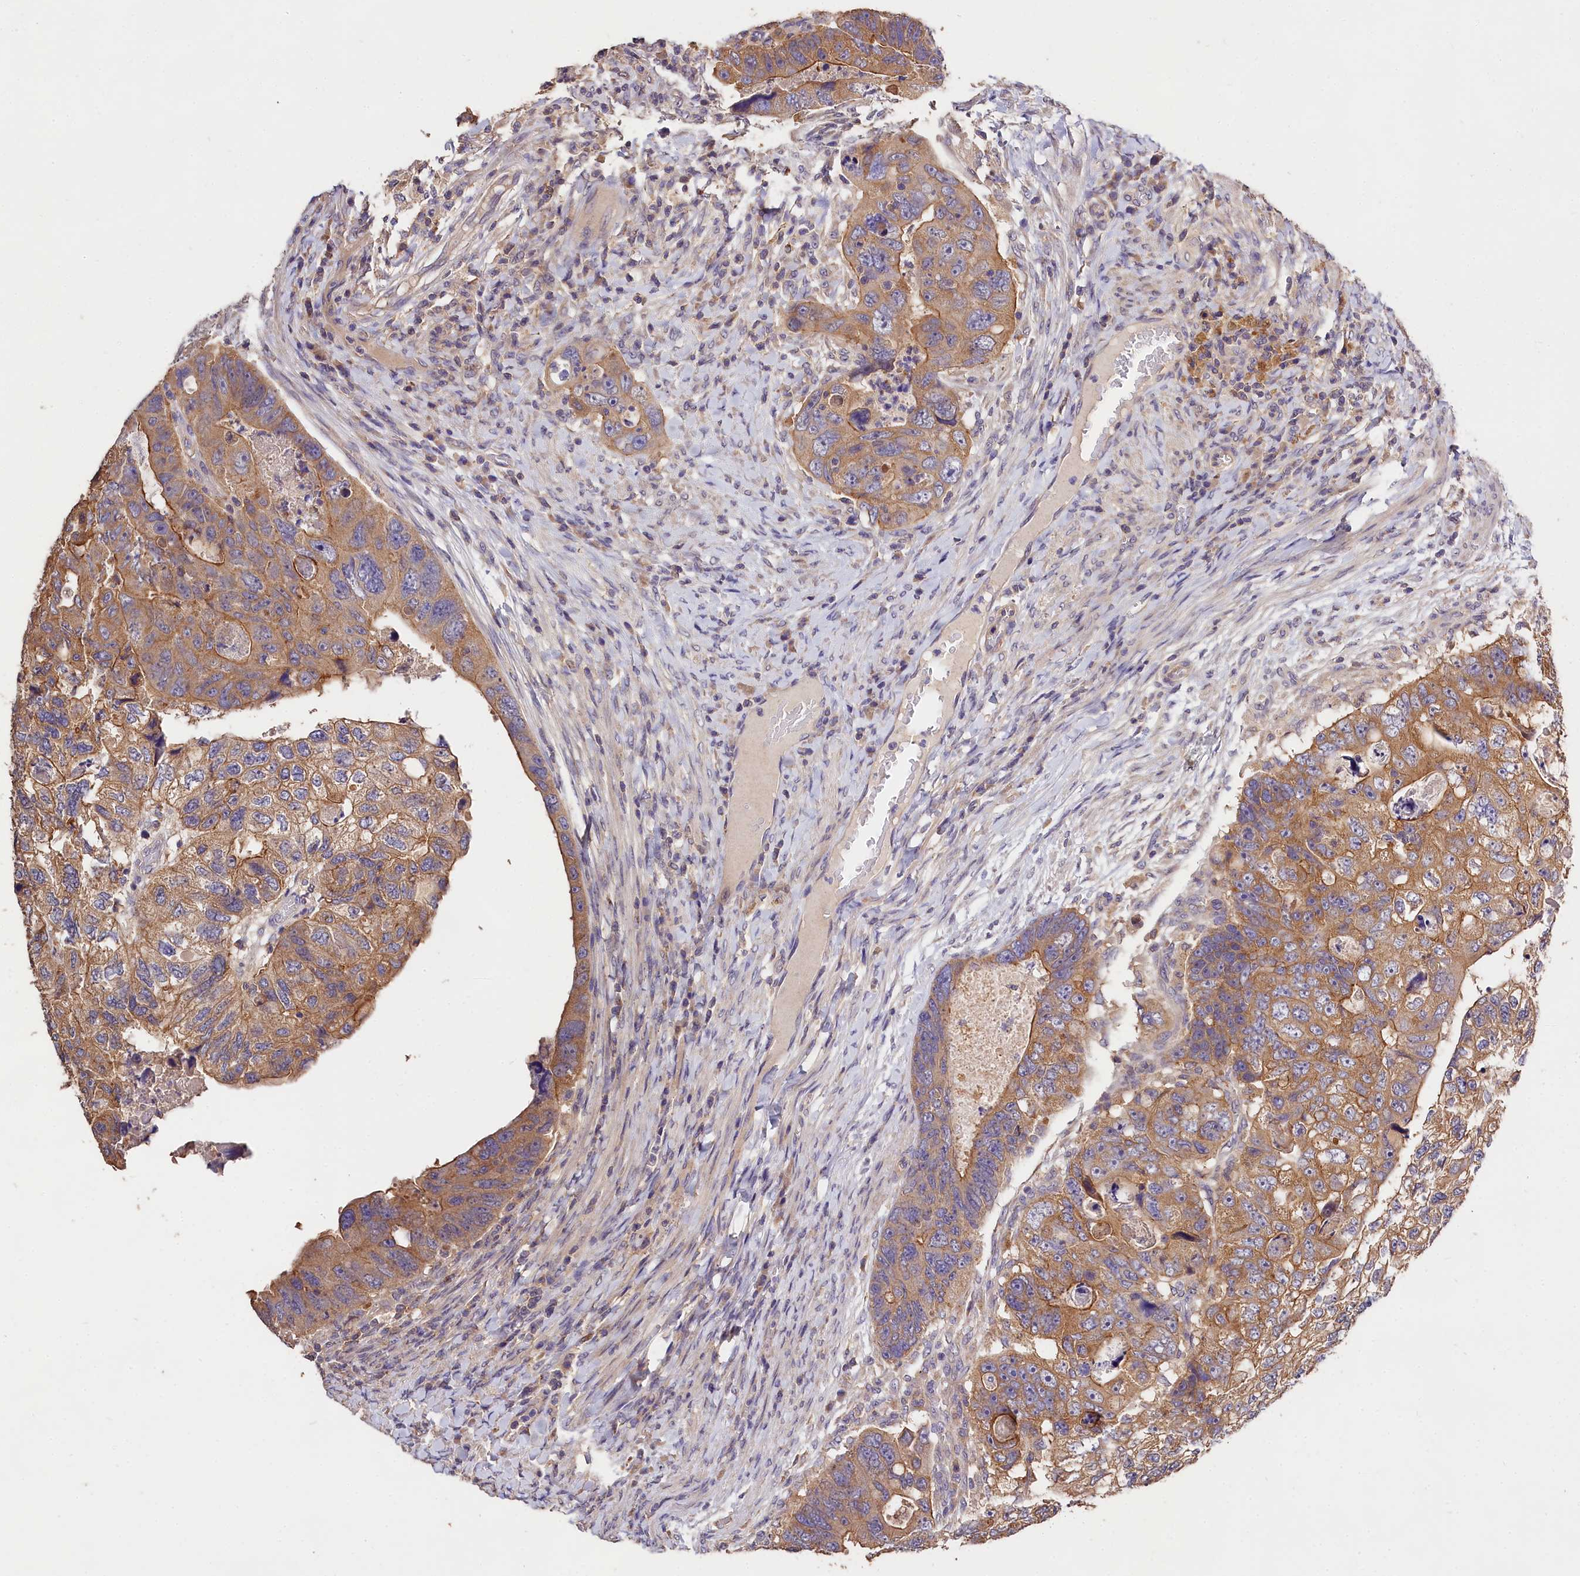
{"staining": {"intensity": "moderate", "quantity": ">75%", "location": "cytoplasmic/membranous"}, "tissue": "colorectal cancer", "cell_type": "Tumor cells", "image_type": "cancer", "snomed": [{"axis": "morphology", "description": "Adenocarcinoma, NOS"}, {"axis": "topography", "description": "Rectum"}], "caption": "The micrograph exhibits staining of colorectal cancer (adenocarcinoma), revealing moderate cytoplasmic/membranous protein positivity (brown color) within tumor cells.", "gene": "OAS3", "patient": {"sex": "male", "age": 59}}